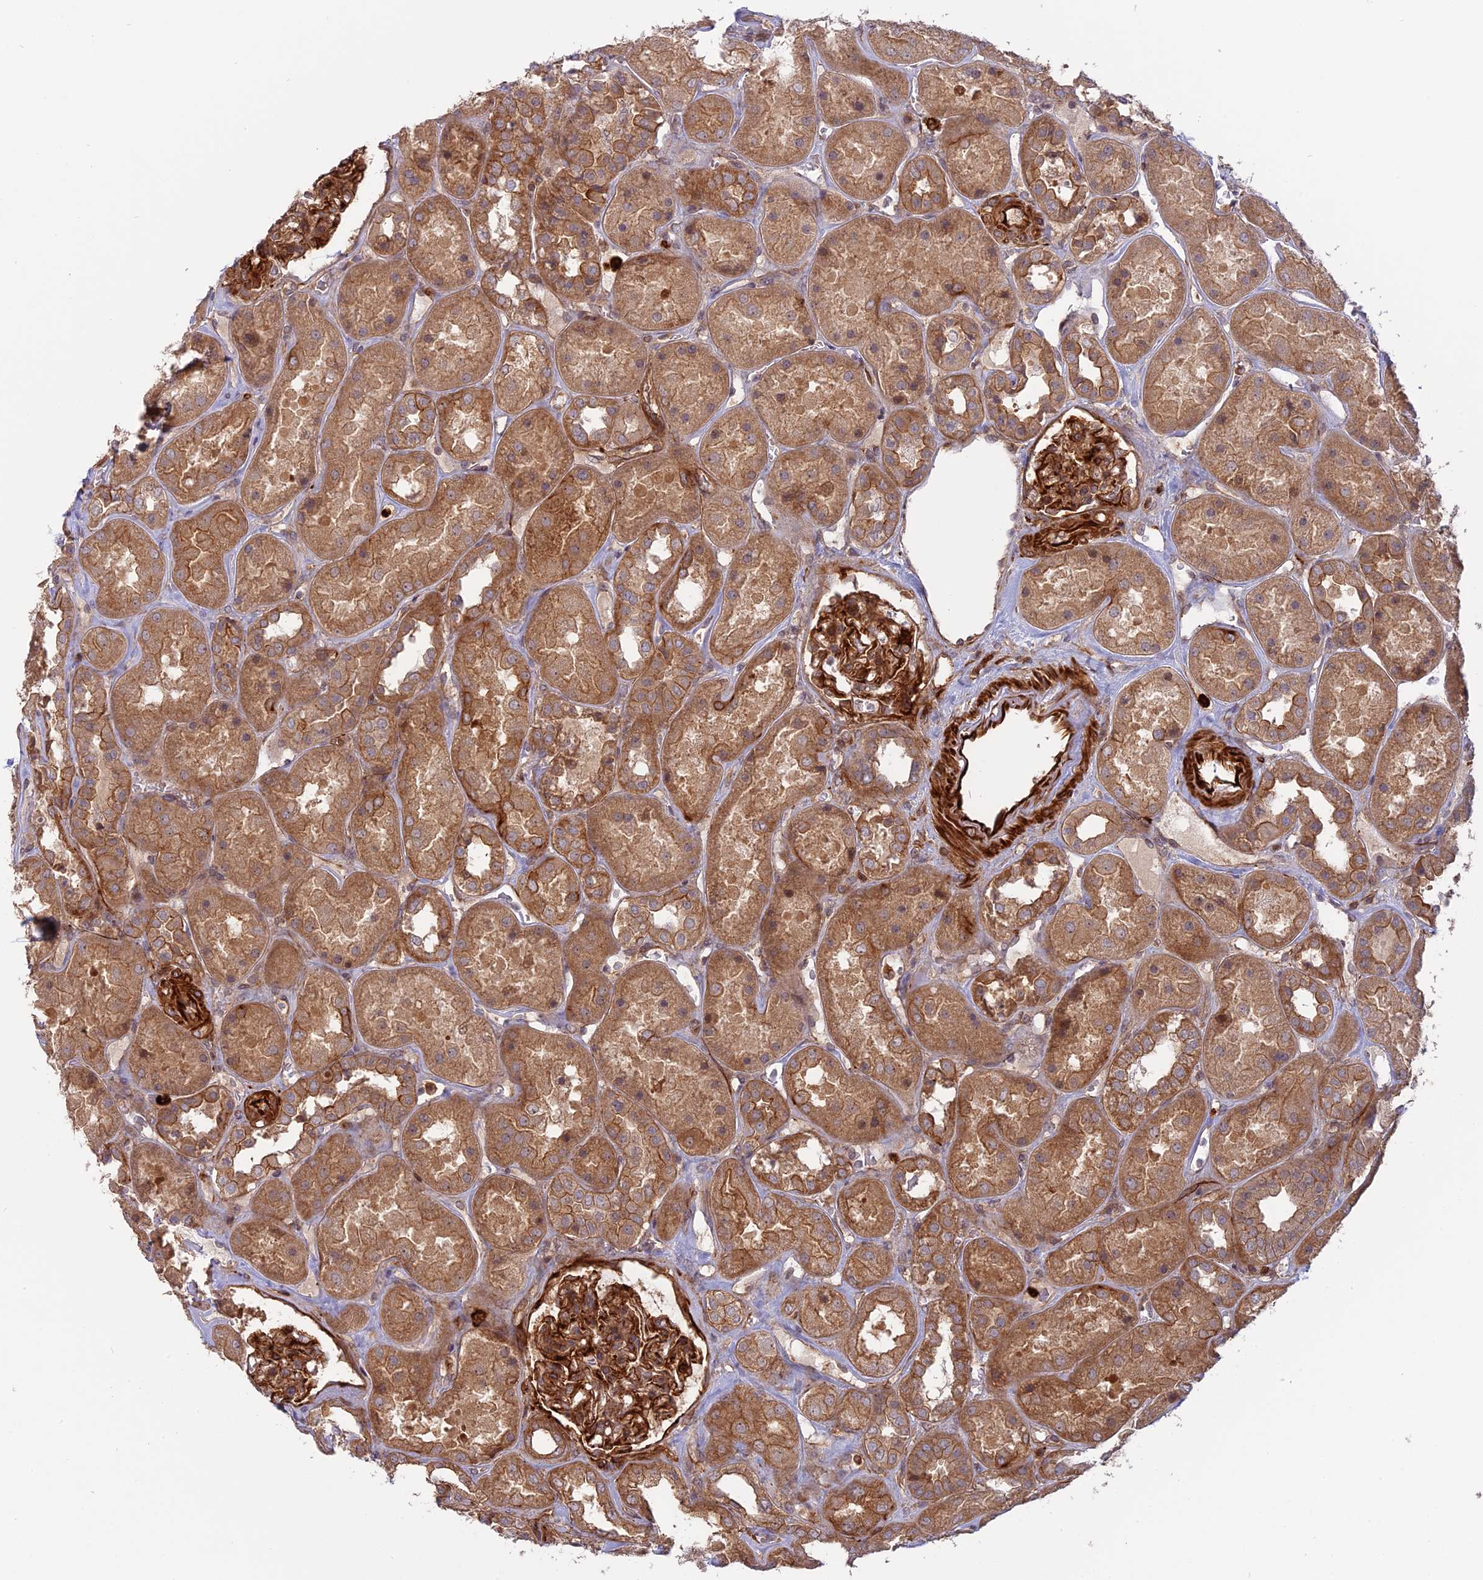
{"staining": {"intensity": "strong", "quantity": ">75%", "location": "cytoplasmic/membranous"}, "tissue": "kidney", "cell_type": "Cells in glomeruli", "image_type": "normal", "snomed": [{"axis": "morphology", "description": "Normal tissue, NOS"}, {"axis": "topography", "description": "Kidney"}], "caption": "Protein staining reveals strong cytoplasmic/membranous positivity in about >75% of cells in glomeruli in normal kidney. (DAB (3,3'-diaminobenzidine) IHC with brightfield microscopy, high magnification).", "gene": "PHLDB3", "patient": {"sex": "male", "age": 70}}